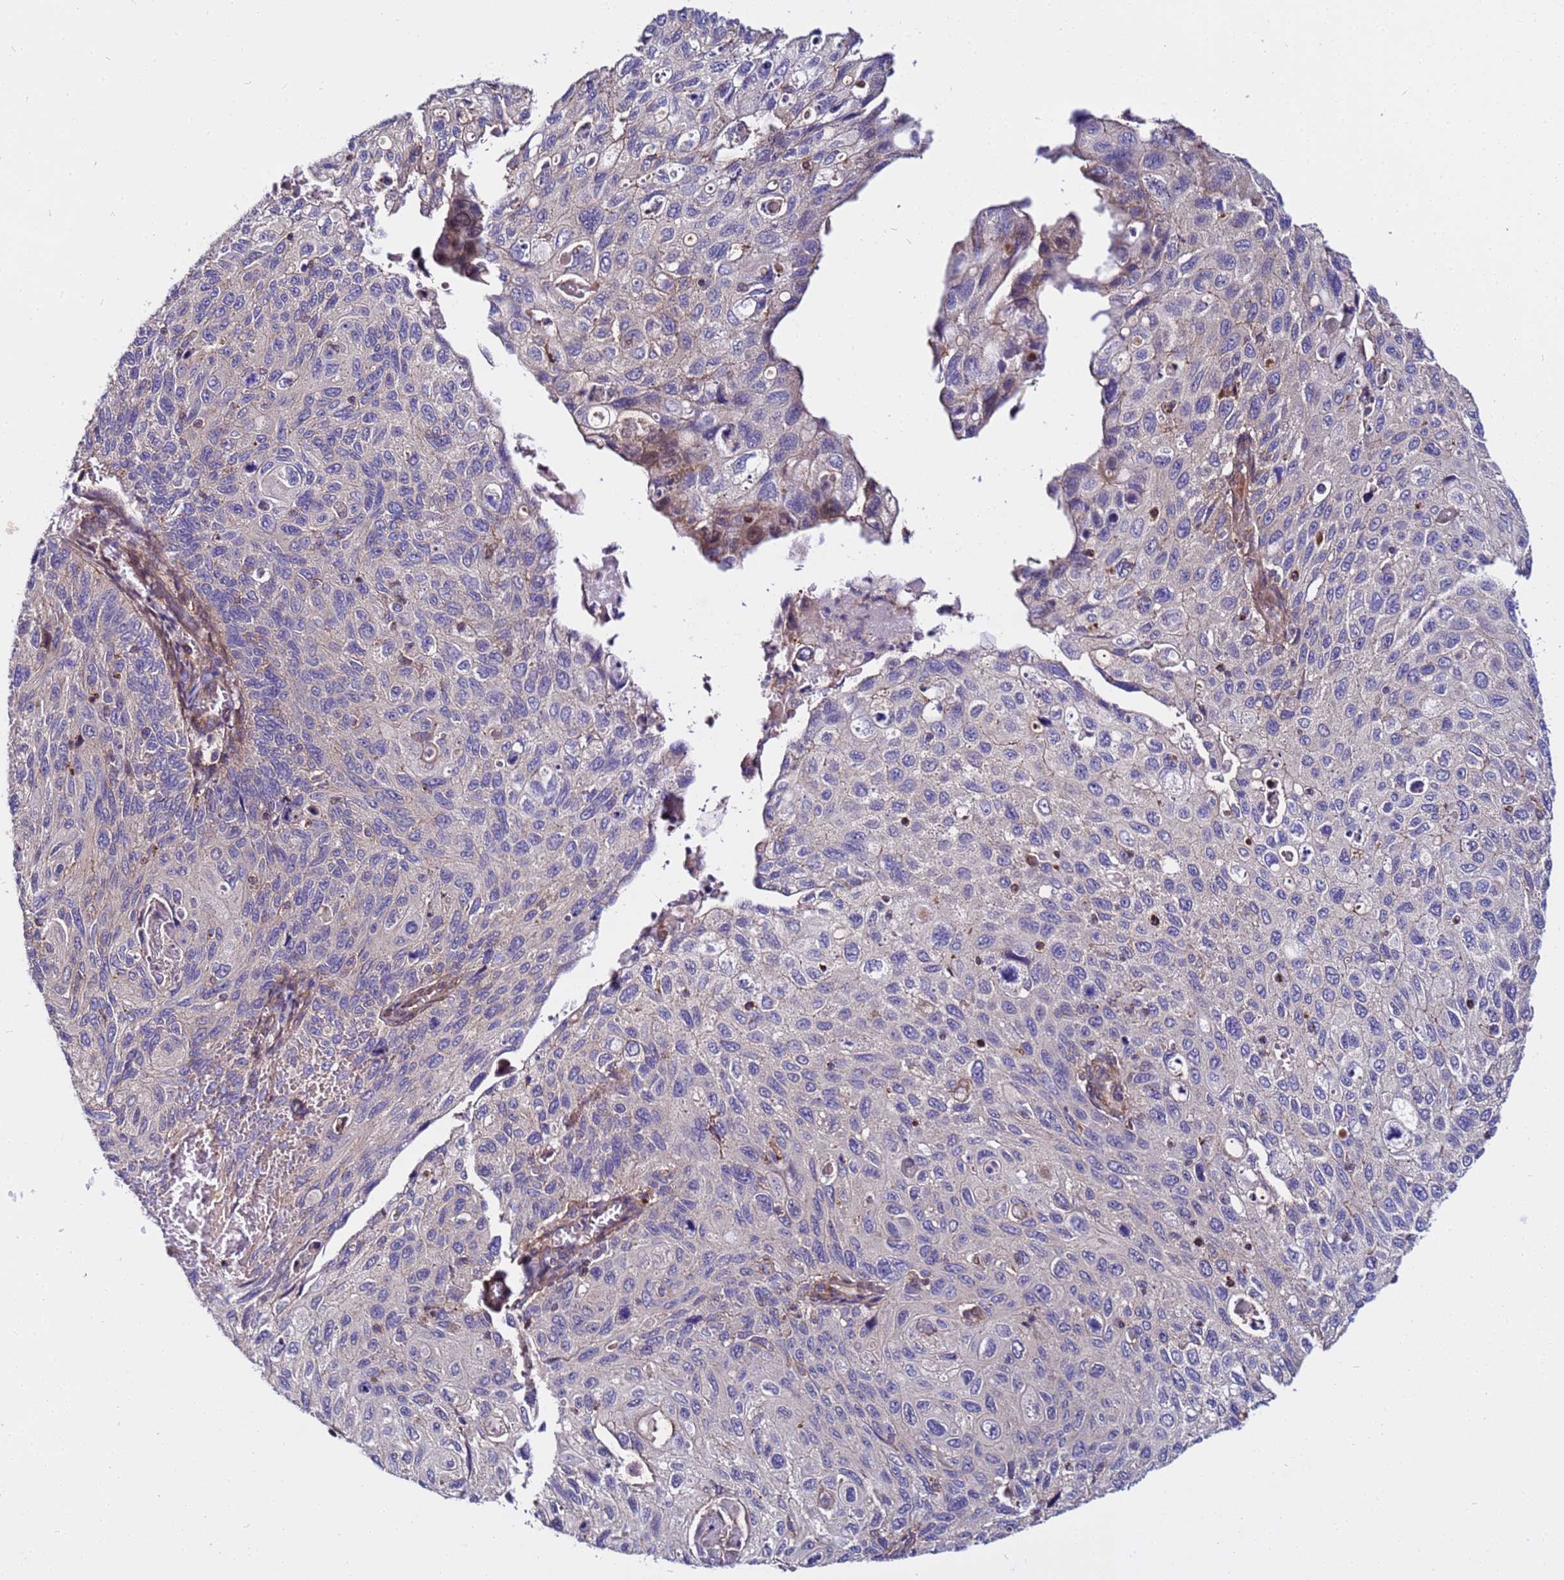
{"staining": {"intensity": "weak", "quantity": "<25%", "location": "cytoplasmic/membranous"}, "tissue": "cervical cancer", "cell_type": "Tumor cells", "image_type": "cancer", "snomed": [{"axis": "morphology", "description": "Squamous cell carcinoma, NOS"}, {"axis": "topography", "description": "Cervix"}], "caption": "An immunohistochemistry histopathology image of cervical cancer (squamous cell carcinoma) is shown. There is no staining in tumor cells of cervical cancer (squamous cell carcinoma).", "gene": "STK38", "patient": {"sex": "female", "age": 70}}